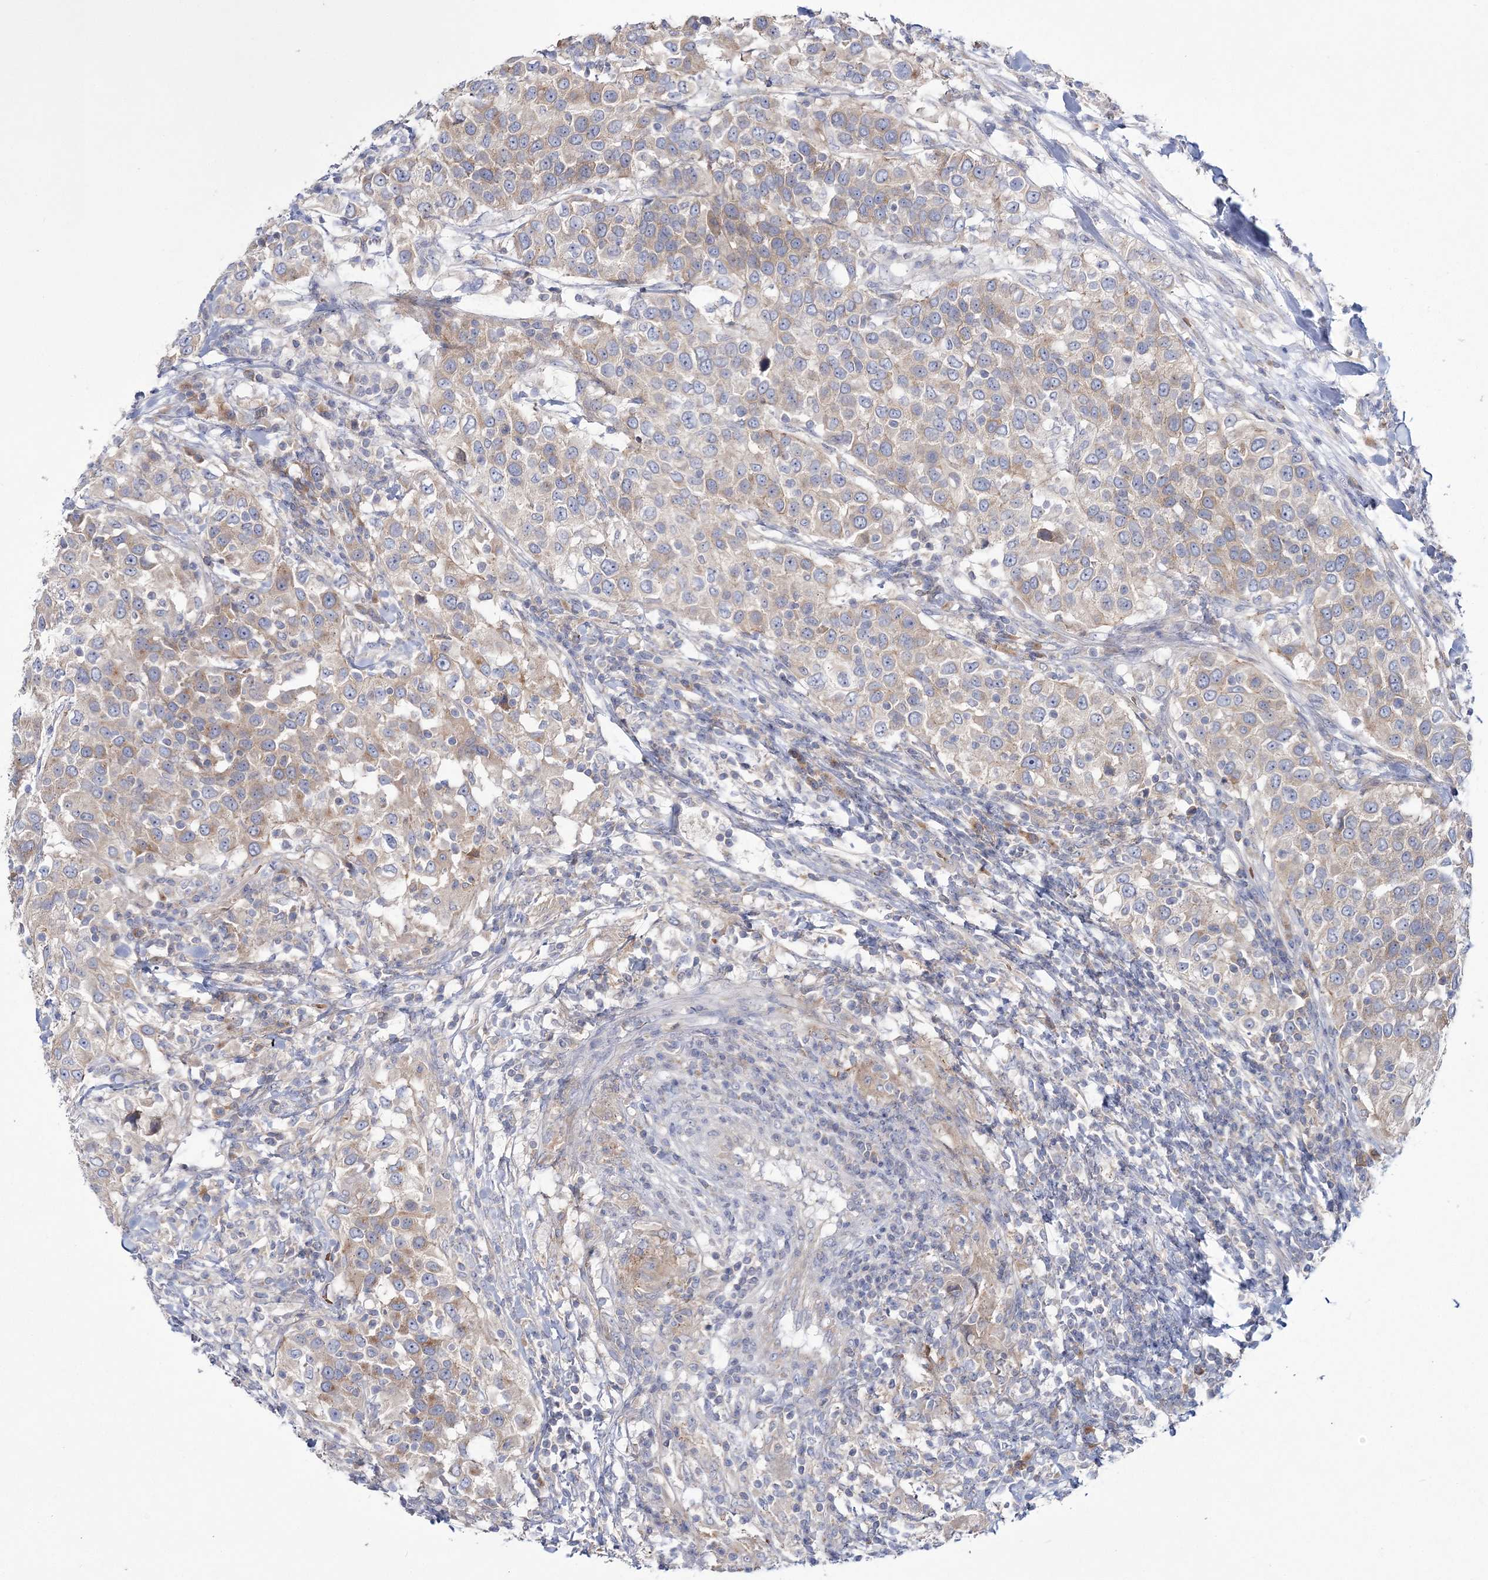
{"staining": {"intensity": "weak", "quantity": "<25%", "location": "cytoplasmic/membranous"}, "tissue": "urothelial cancer", "cell_type": "Tumor cells", "image_type": "cancer", "snomed": [{"axis": "morphology", "description": "Urothelial carcinoma, High grade"}, {"axis": "topography", "description": "Urinary bladder"}], "caption": "High-grade urothelial carcinoma stained for a protein using immunohistochemistry shows no staining tumor cells.", "gene": "ATP11B", "patient": {"sex": "female", "age": 80}}